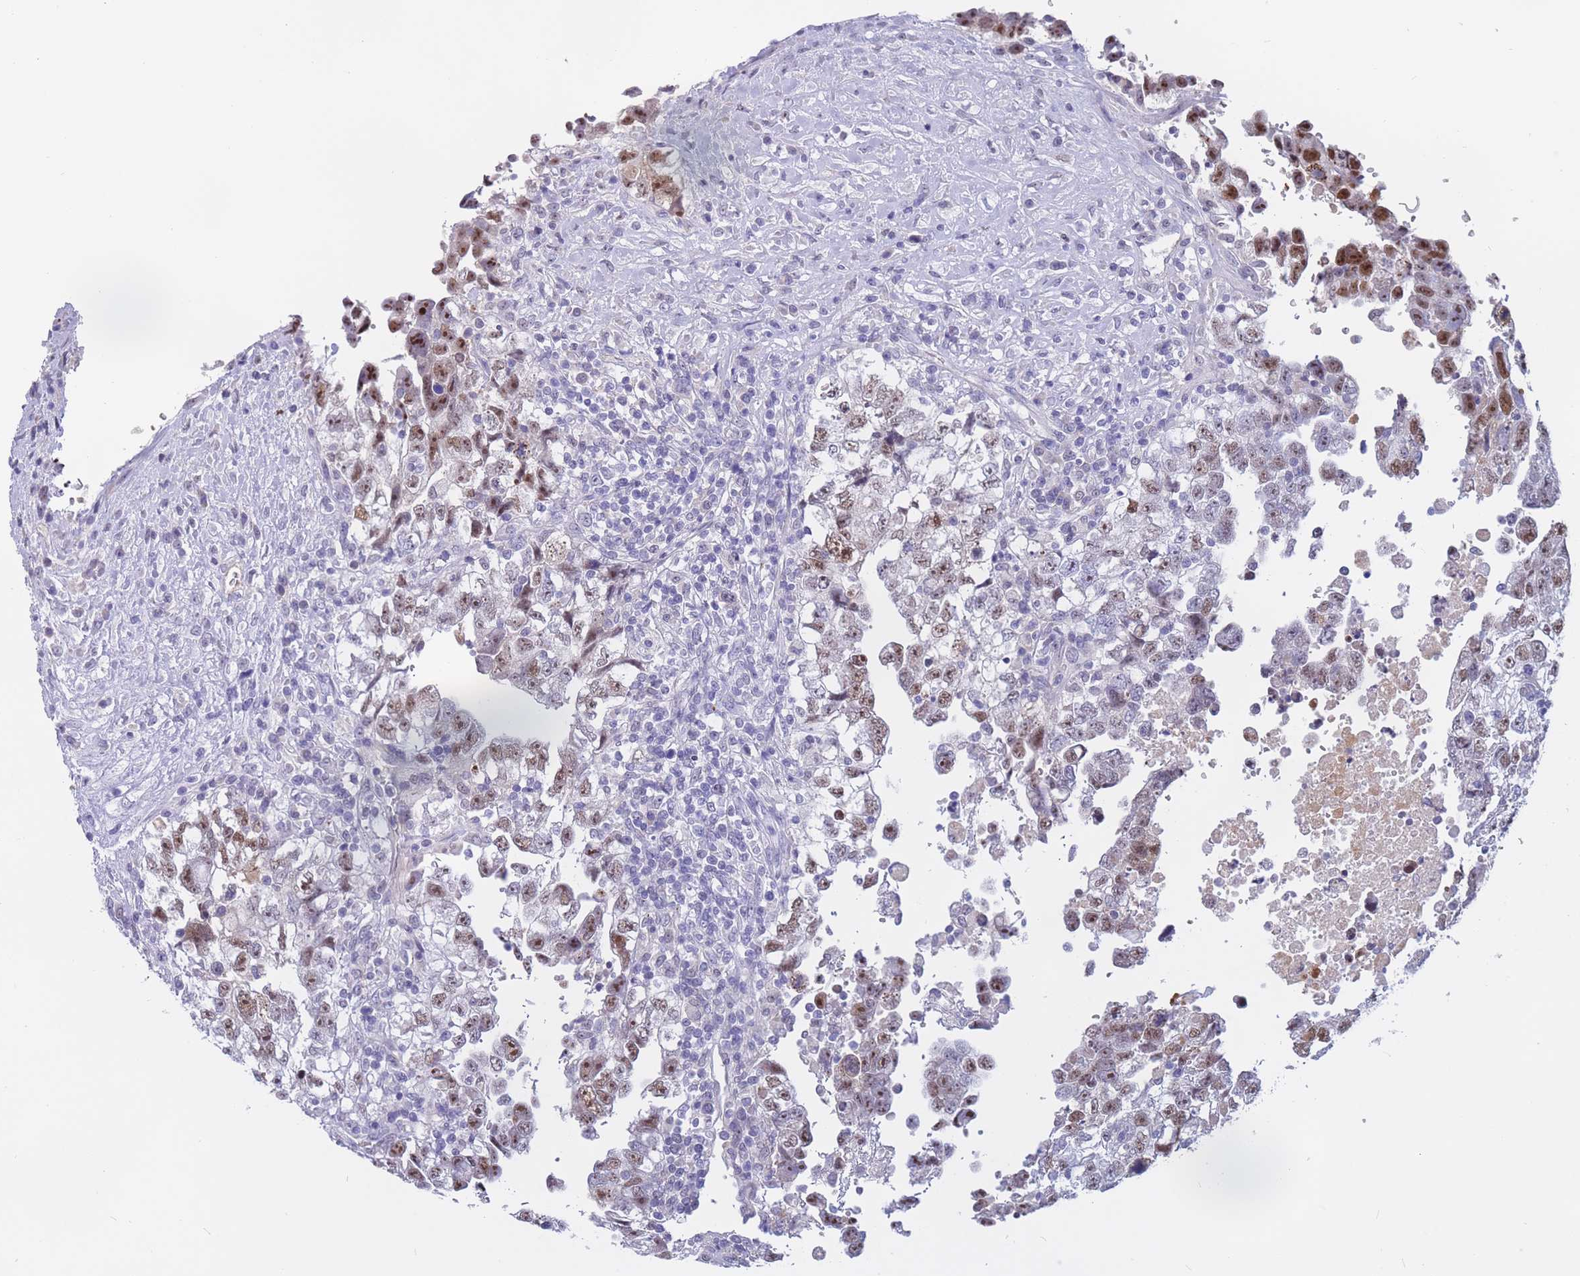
{"staining": {"intensity": "moderate", "quantity": ">75%", "location": "nuclear"}, "tissue": "testis cancer", "cell_type": "Tumor cells", "image_type": "cancer", "snomed": [{"axis": "morphology", "description": "Carcinoma, Embryonal, NOS"}, {"axis": "topography", "description": "Testis"}], "caption": "The image shows a brown stain indicating the presence of a protein in the nuclear of tumor cells in testis cancer (embryonal carcinoma). (DAB (3,3'-diaminobenzidine) IHC, brown staining for protein, blue staining for nuclei).", "gene": "BOP1", "patient": {"sex": "male", "age": 37}}